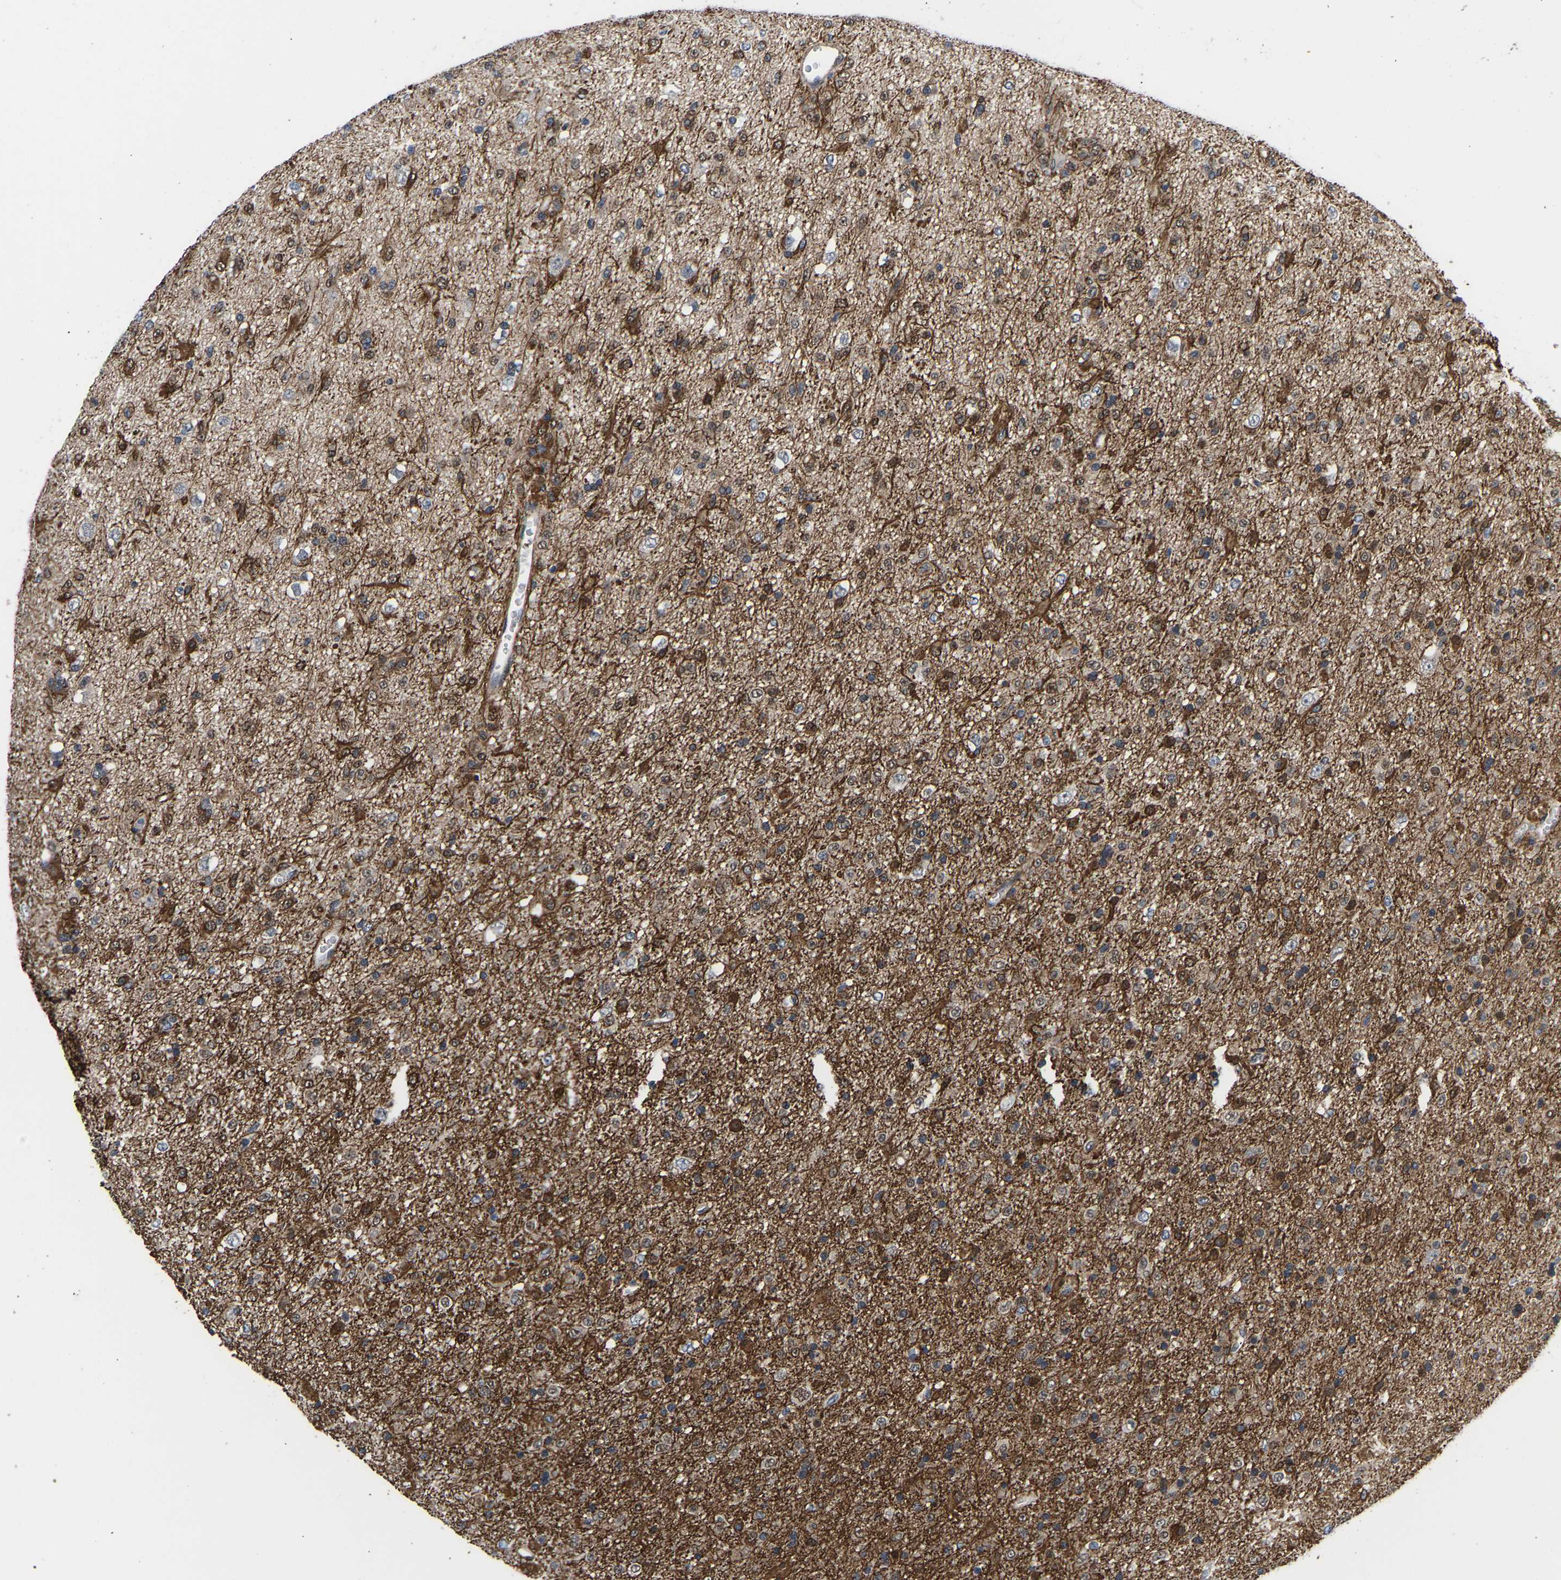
{"staining": {"intensity": "moderate", "quantity": ">75%", "location": "cytoplasmic/membranous"}, "tissue": "glioma", "cell_type": "Tumor cells", "image_type": "cancer", "snomed": [{"axis": "morphology", "description": "Glioma, malignant, Low grade"}, {"axis": "topography", "description": "Brain"}], "caption": "Immunohistochemical staining of glioma exhibits medium levels of moderate cytoplasmic/membranous protein positivity in about >75% of tumor cells.", "gene": "METTL16", "patient": {"sex": "male", "age": 65}}